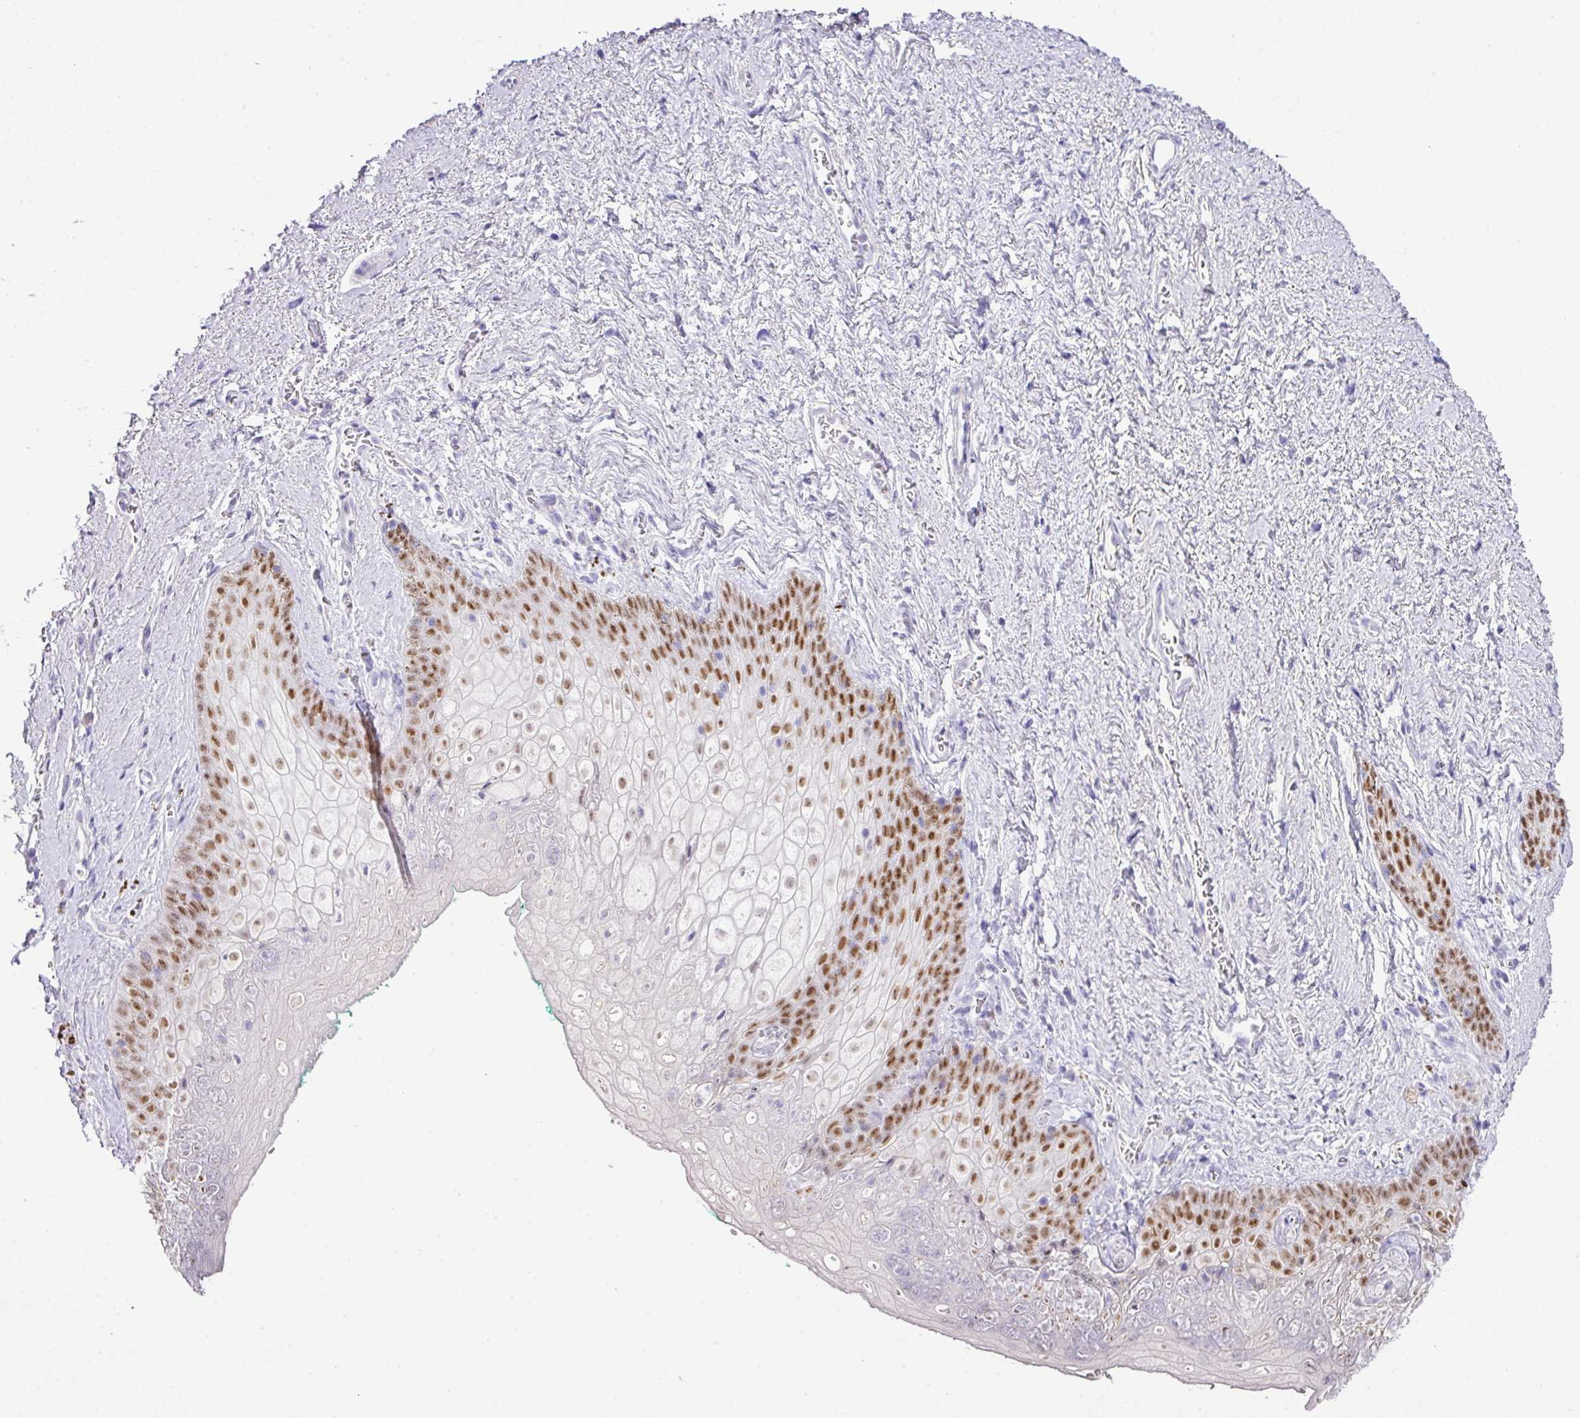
{"staining": {"intensity": "moderate", "quantity": "25%-75%", "location": "nuclear"}, "tissue": "vagina", "cell_type": "Squamous epithelial cells", "image_type": "normal", "snomed": [{"axis": "morphology", "description": "Normal tissue, NOS"}, {"axis": "topography", "description": "Vulva"}, {"axis": "topography", "description": "Vagina"}, {"axis": "topography", "description": "Peripheral nerve tissue"}], "caption": "DAB (3,3'-diaminobenzidine) immunohistochemical staining of unremarkable vagina exhibits moderate nuclear protein staining in about 25%-75% of squamous epithelial cells.", "gene": "BCL11A", "patient": {"sex": "female", "age": 66}}